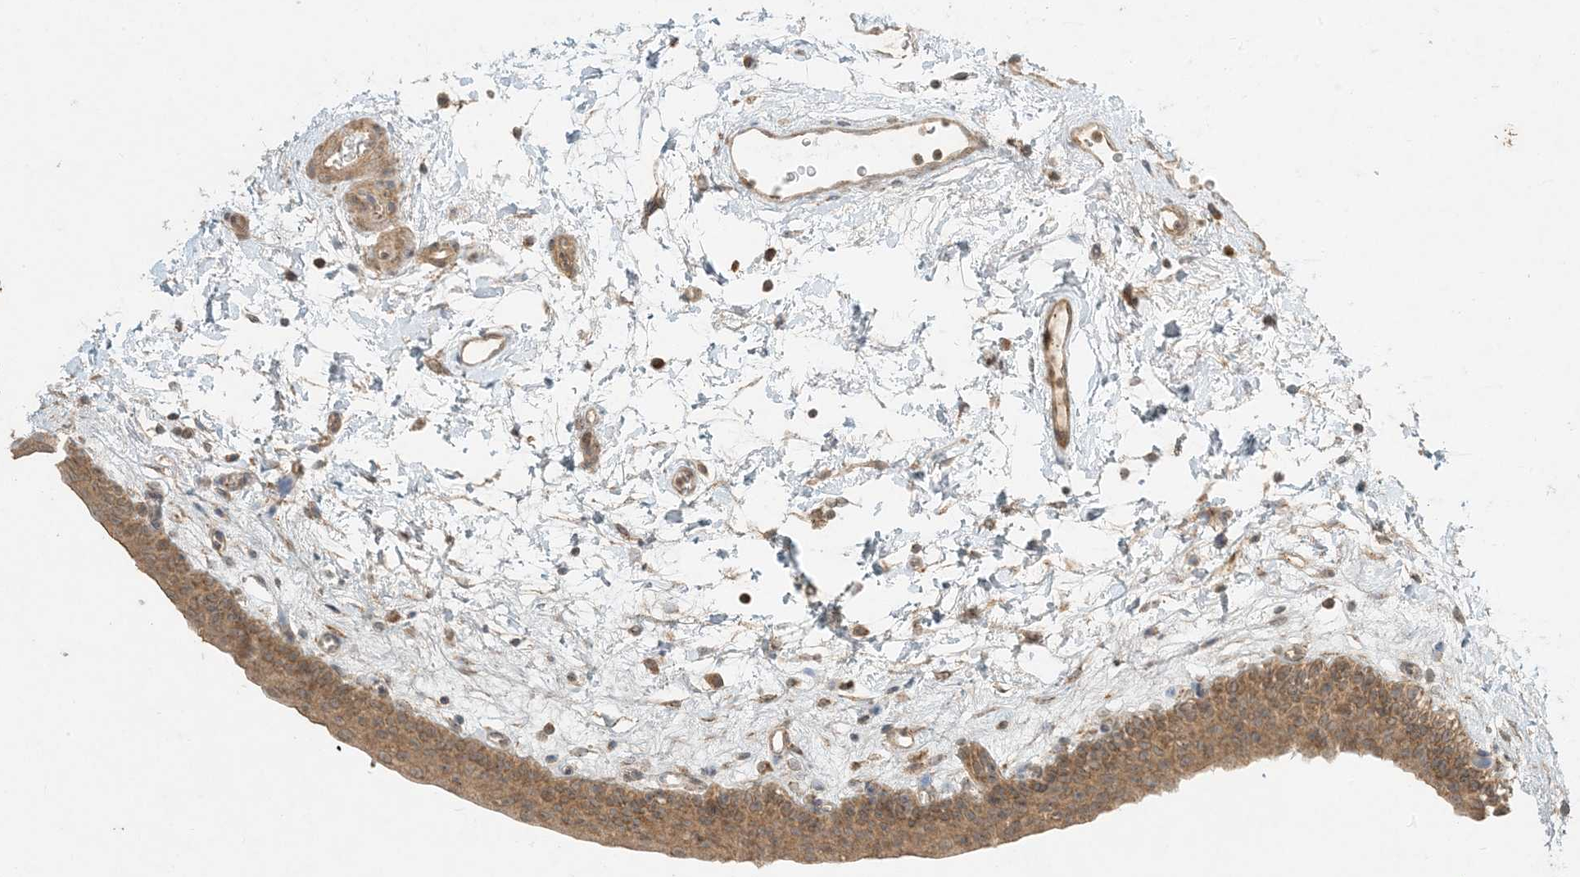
{"staining": {"intensity": "moderate", "quantity": ">75%", "location": "cytoplasmic/membranous"}, "tissue": "urinary bladder", "cell_type": "Urothelial cells", "image_type": "normal", "snomed": [{"axis": "morphology", "description": "Normal tissue, NOS"}, {"axis": "topography", "description": "Urinary bladder"}], "caption": "Protein staining of unremarkable urinary bladder shows moderate cytoplasmic/membranous staining in about >75% of urothelial cells. The protein is stained brown, and the nuclei are stained in blue (DAB IHC with brightfield microscopy, high magnification).", "gene": "MCOLN1", "patient": {"sex": "male", "age": 83}}